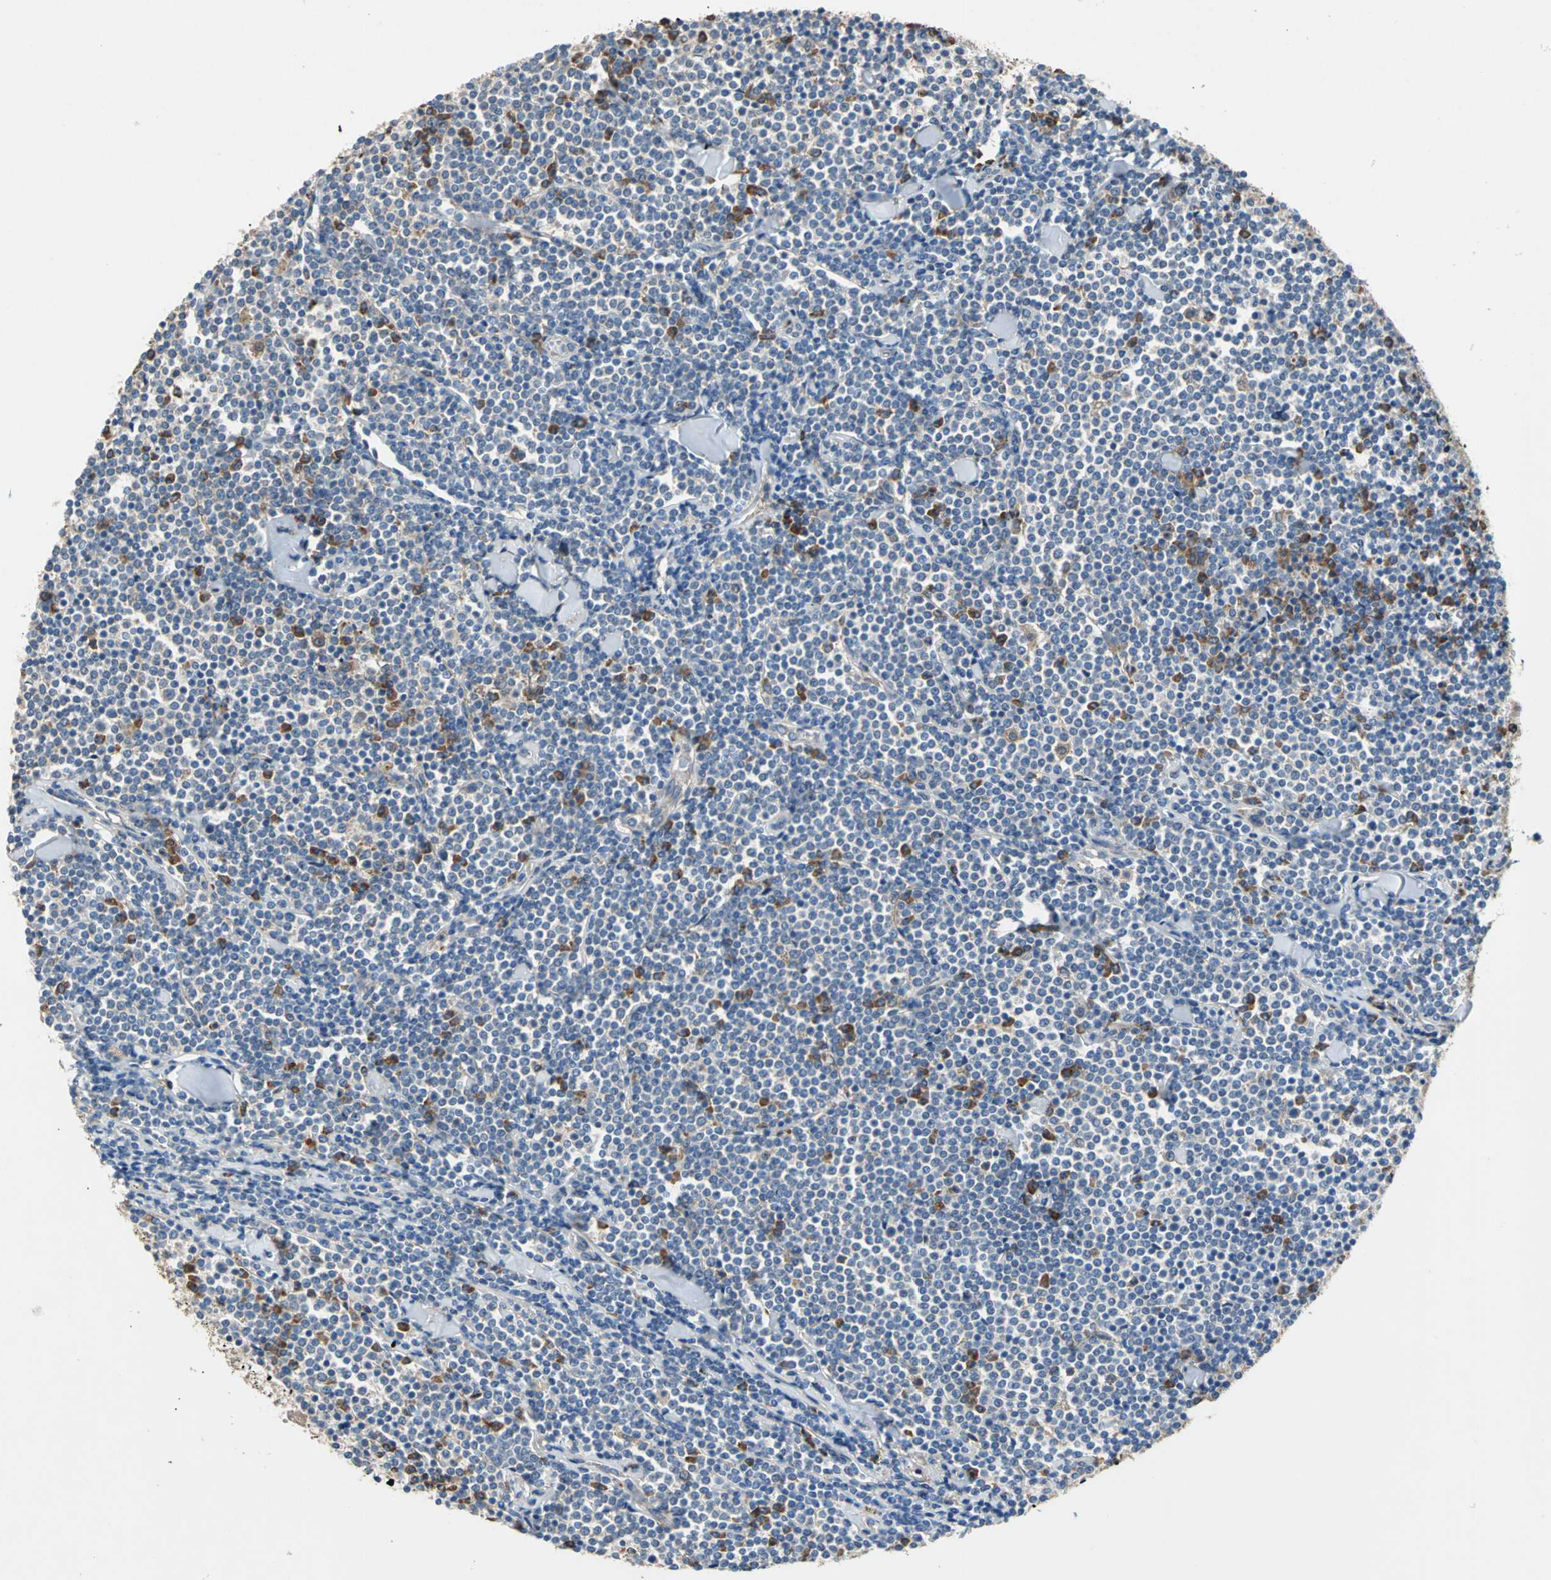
{"staining": {"intensity": "moderate", "quantity": "<25%", "location": "cytoplasmic/membranous"}, "tissue": "lymphoma", "cell_type": "Tumor cells", "image_type": "cancer", "snomed": [{"axis": "morphology", "description": "Malignant lymphoma, non-Hodgkin's type, Low grade"}, {"axis": "topography", "description": "Soft tissue"}], "caption": "An IHC image of tumor tissue is shown. Protein staining in brown highlights moderate cytoplasmic/membranous positivity in low-grade malignant lymphoma, non-Hodgkin's type within tumor cells. The staining is performed using DAB (3,3'-diaminobenzidine) brown chromogen to label protein expression. The nuclei are counter-stained blue using hematoxylin.", "gene": "HEPH", "patient": {"sex": "male", "age": 92}}